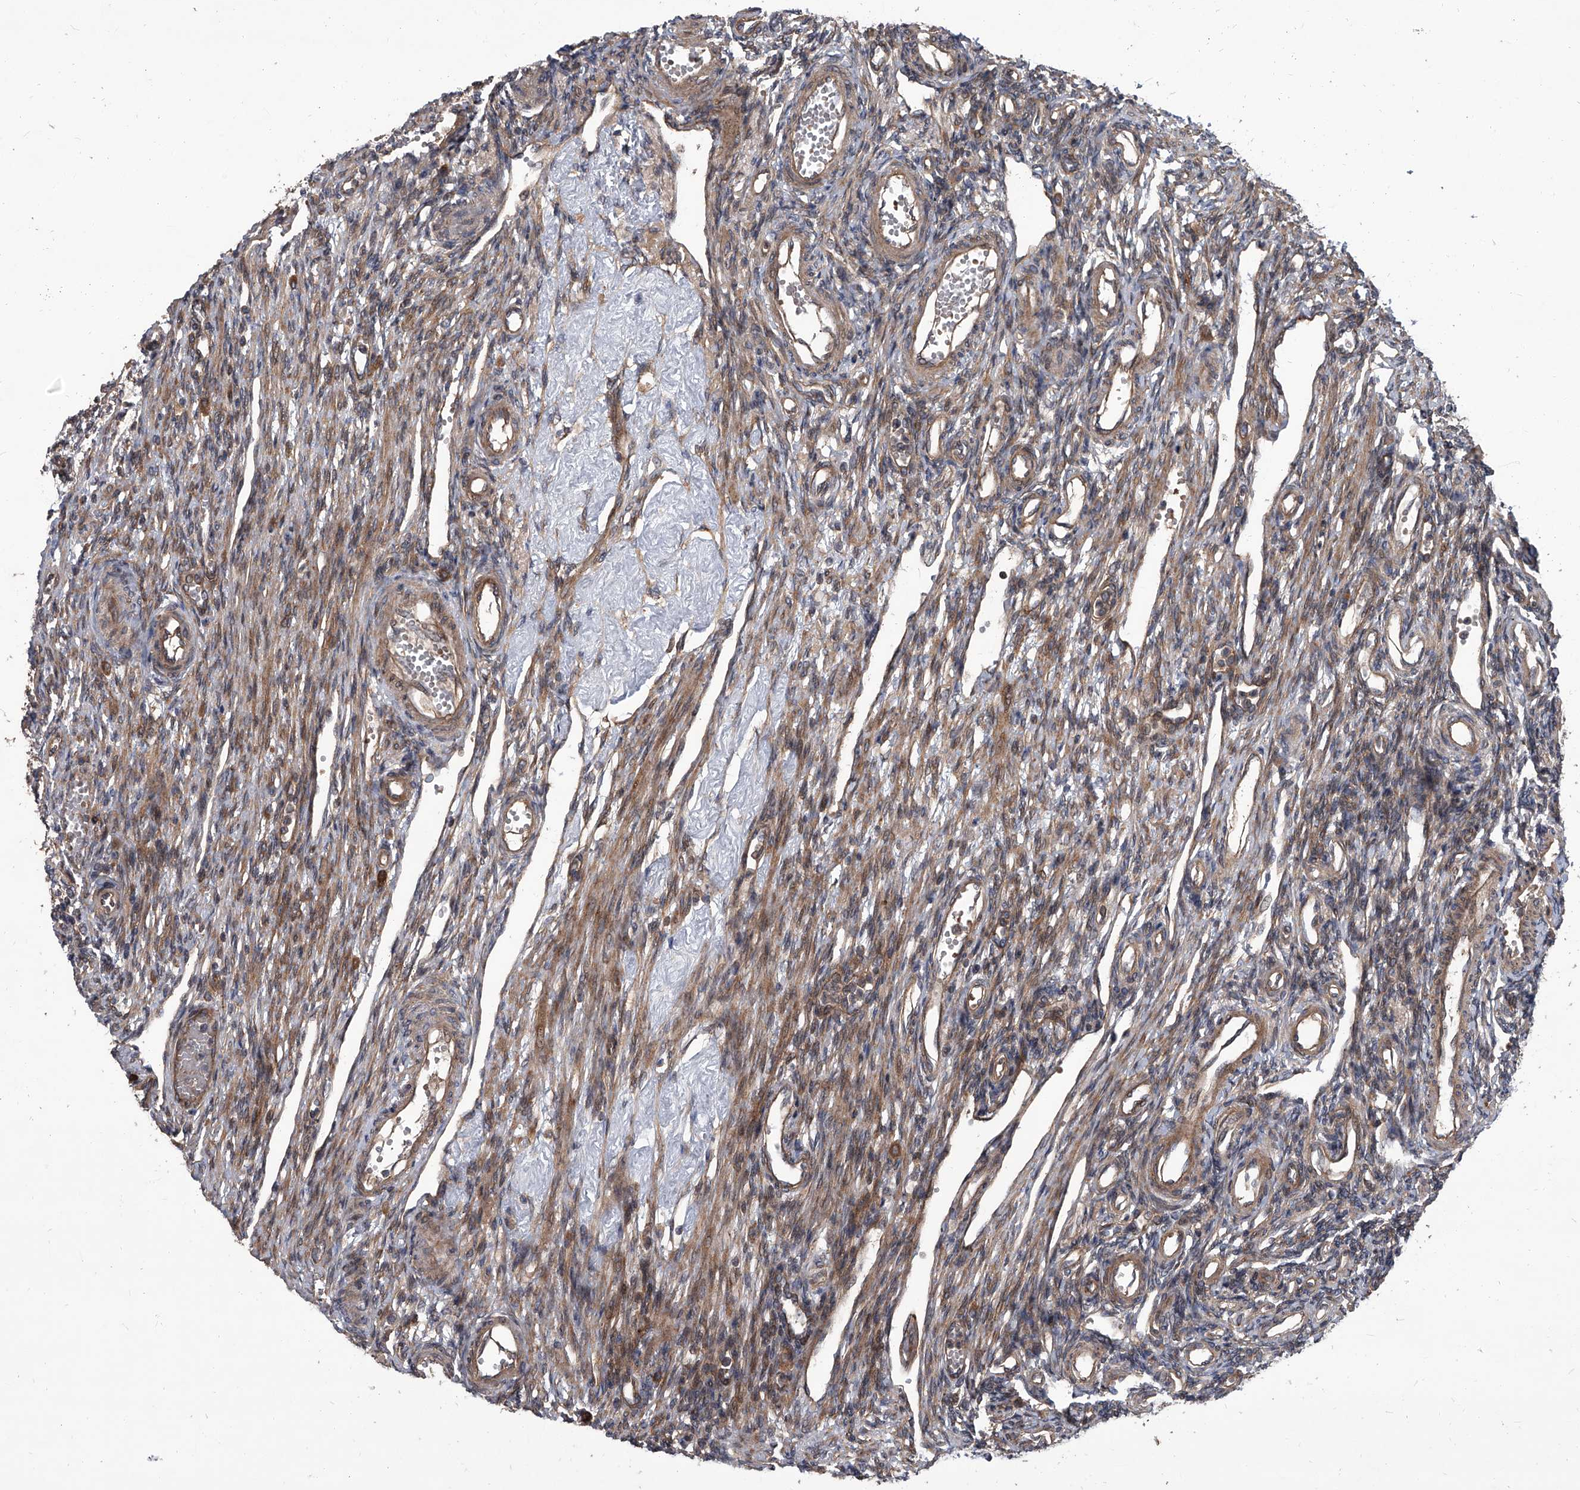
{"staining": {"intensity": "moderate", "quantity": "25%-75%", "location": "cytoplasmic/membranous"}, "tissue": "ovary", "cell_type": "Ovarian stroma cells", "image_type": "normal", "snomed": [{"axis": "morphology", "description": "Normal tissue, NOS"}, {"axis": "morphology", "description": "Cyst, NOS"}, {"axis": "topography", "description": "Ovary"}], "caption": "Ovary stained for a protein (brown) demonstrates moderate cytoplasmic/membranous positive positivity in approximately 25%-75% of ovarian stroma cells.", "gene": "EVA1C", "patient": {"sex": "female", "age": 33}}